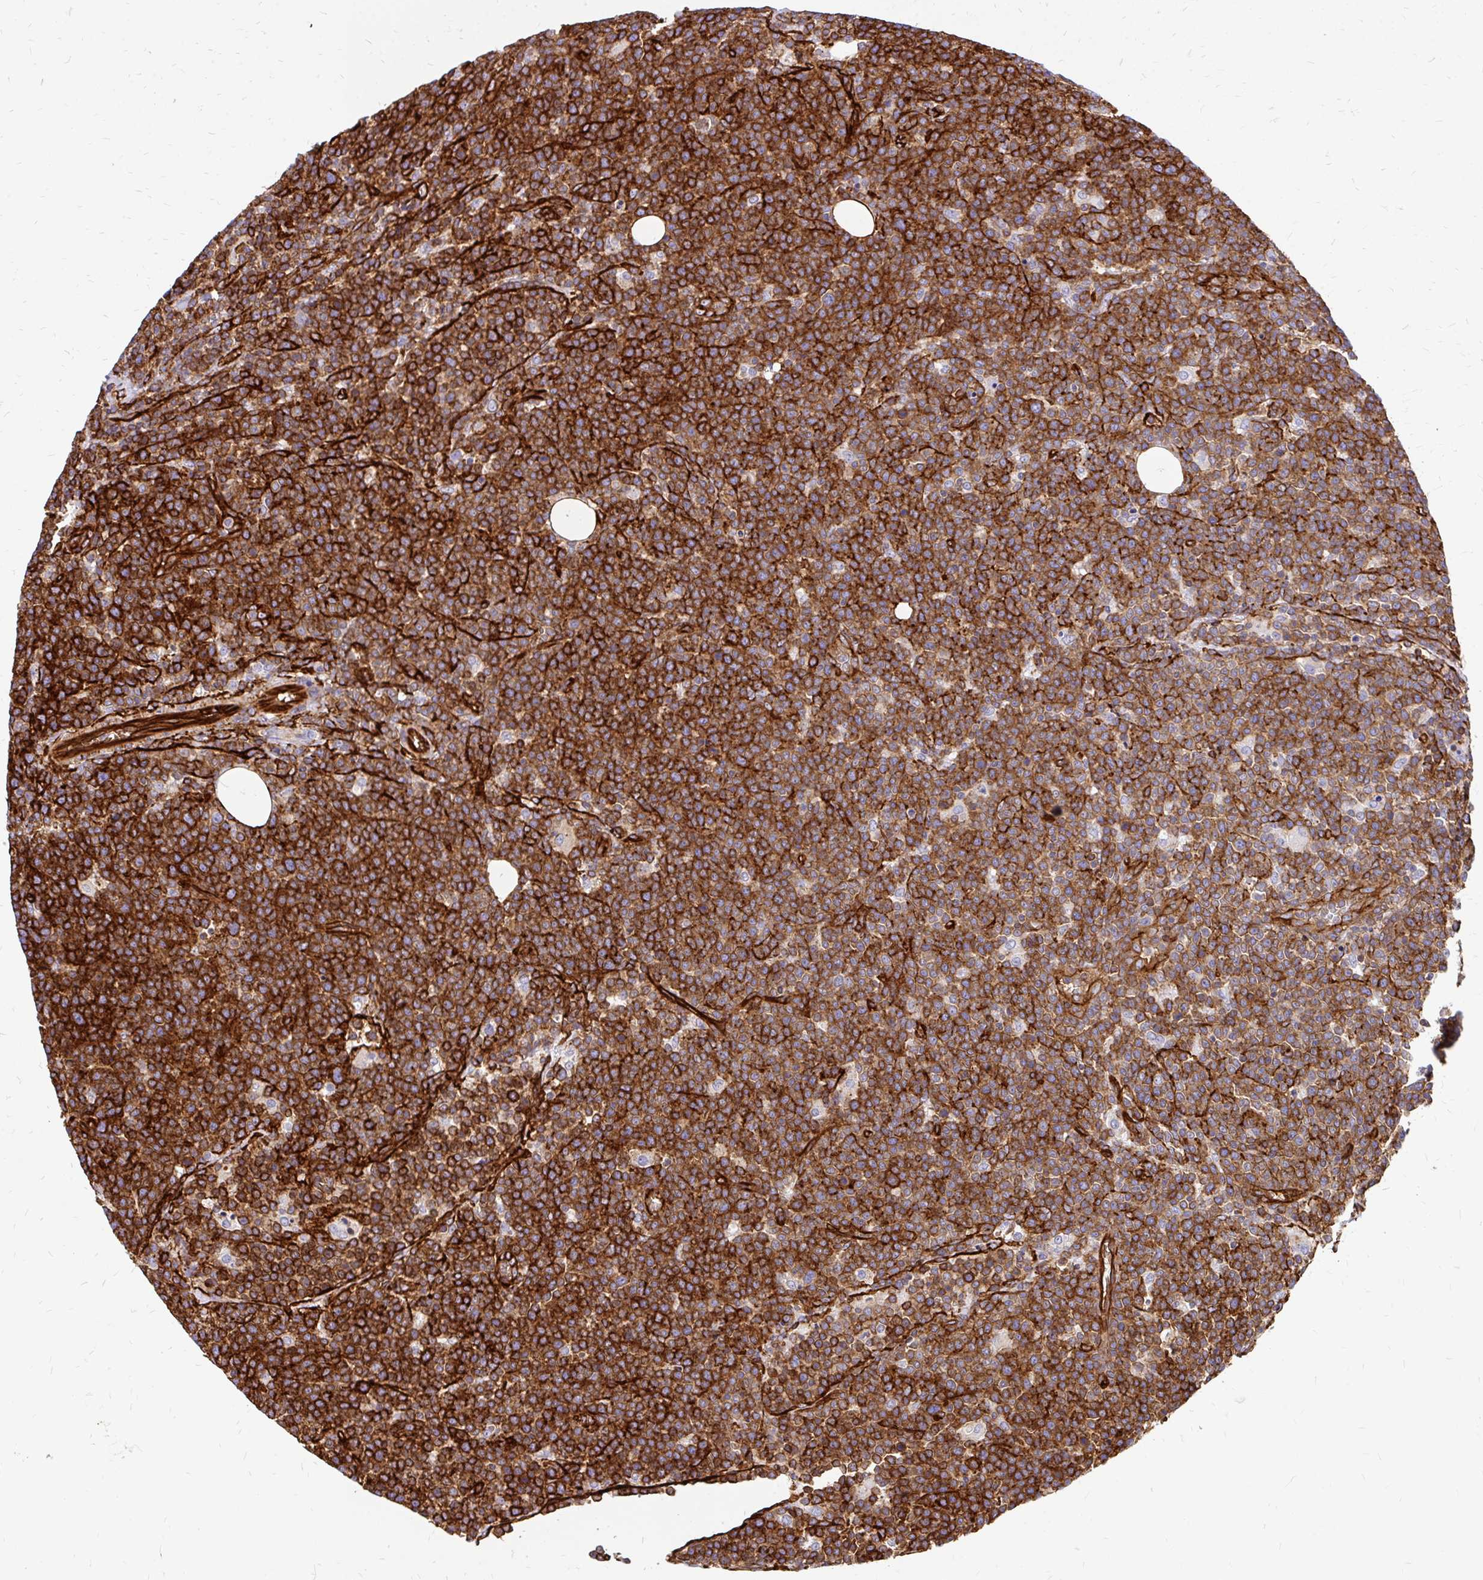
{"staining": {"intensity": "strong", "quantity": ">75%", "location": "cytoplasmic/membranous"}, "tissue": "lymphoma", "cell_type": "Tumor cells", "image_type": "cancer", "snomed": [{"axis": "morphology", "description": "Malignant lymphoma, non-Hodgkin's type, High grade"}, {"axis": "topography", "description": "Lymph node"}], "caption": "IHC micrograph of neoplastic tissue: human lymphoma stained using immunohistochemistry (IHC) displays high levels of strong protein expression localized specifically in the cytoplasmic/membranous of tumor cells, appearing as a cytoplasmic/membranous brown color.", "gene": "MAP1LC3B", "patient": {"sex": "male", "age": 61}}